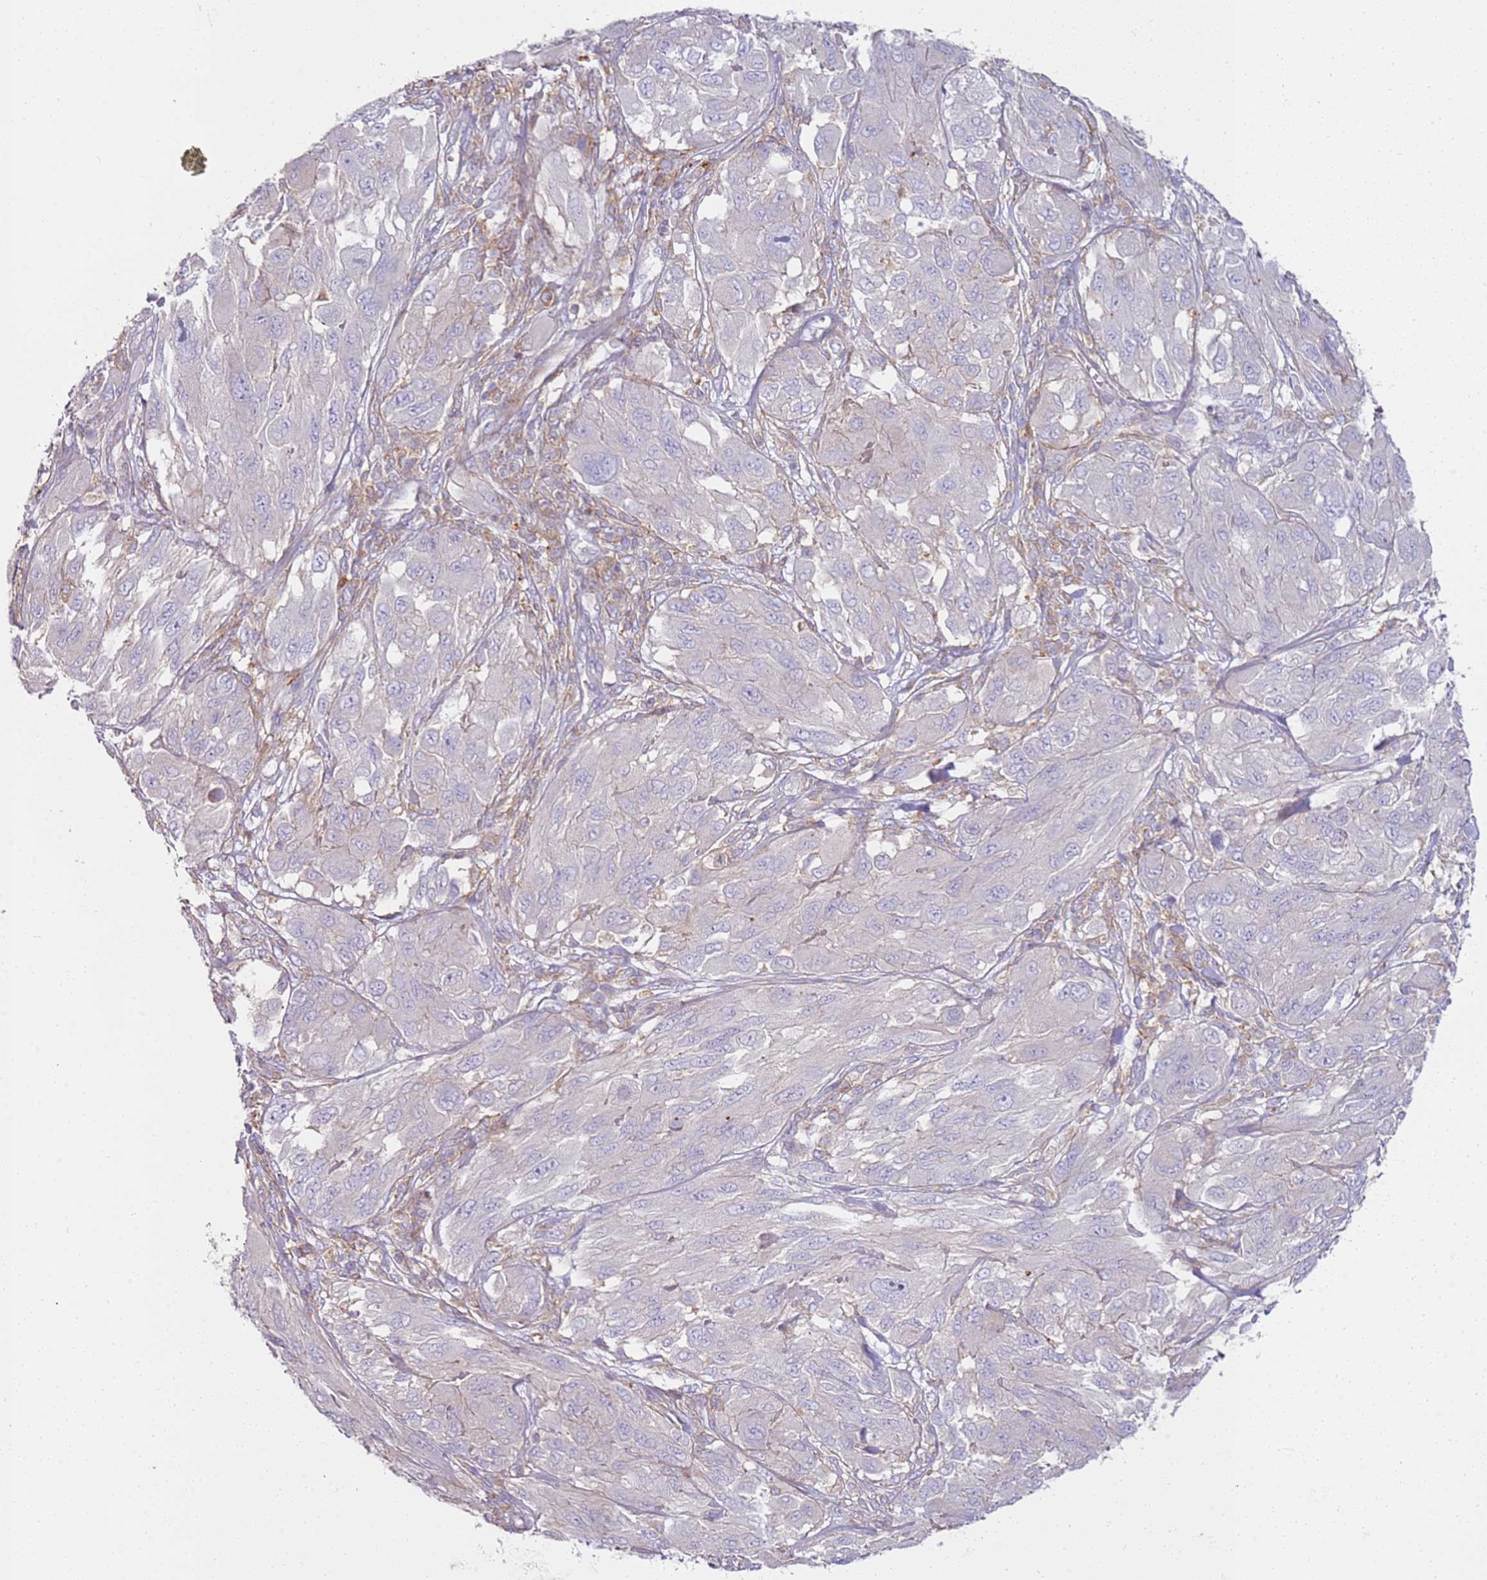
{"staining": {"intensity": "negative", "quantity": "none", "location": "none"}, "tissue": "melanoma", "cell_type": "Tumor cells", "image_type": "cancer", "snomed": [{"axis": "morphology", "description": "Malignant melanoma, NOS"}, {"axis": "topography", "description": "Skin"}], "caption": "The histopathology image reveals no significant staining in tumor cells of malignant melanoma. (Brightfield microscopy of DAB (3,3'-diaminobenzidine) immunohistochemistry at high magnification).", "gene": "FPR1", "patient": {"sex": "female", "age": 91}}